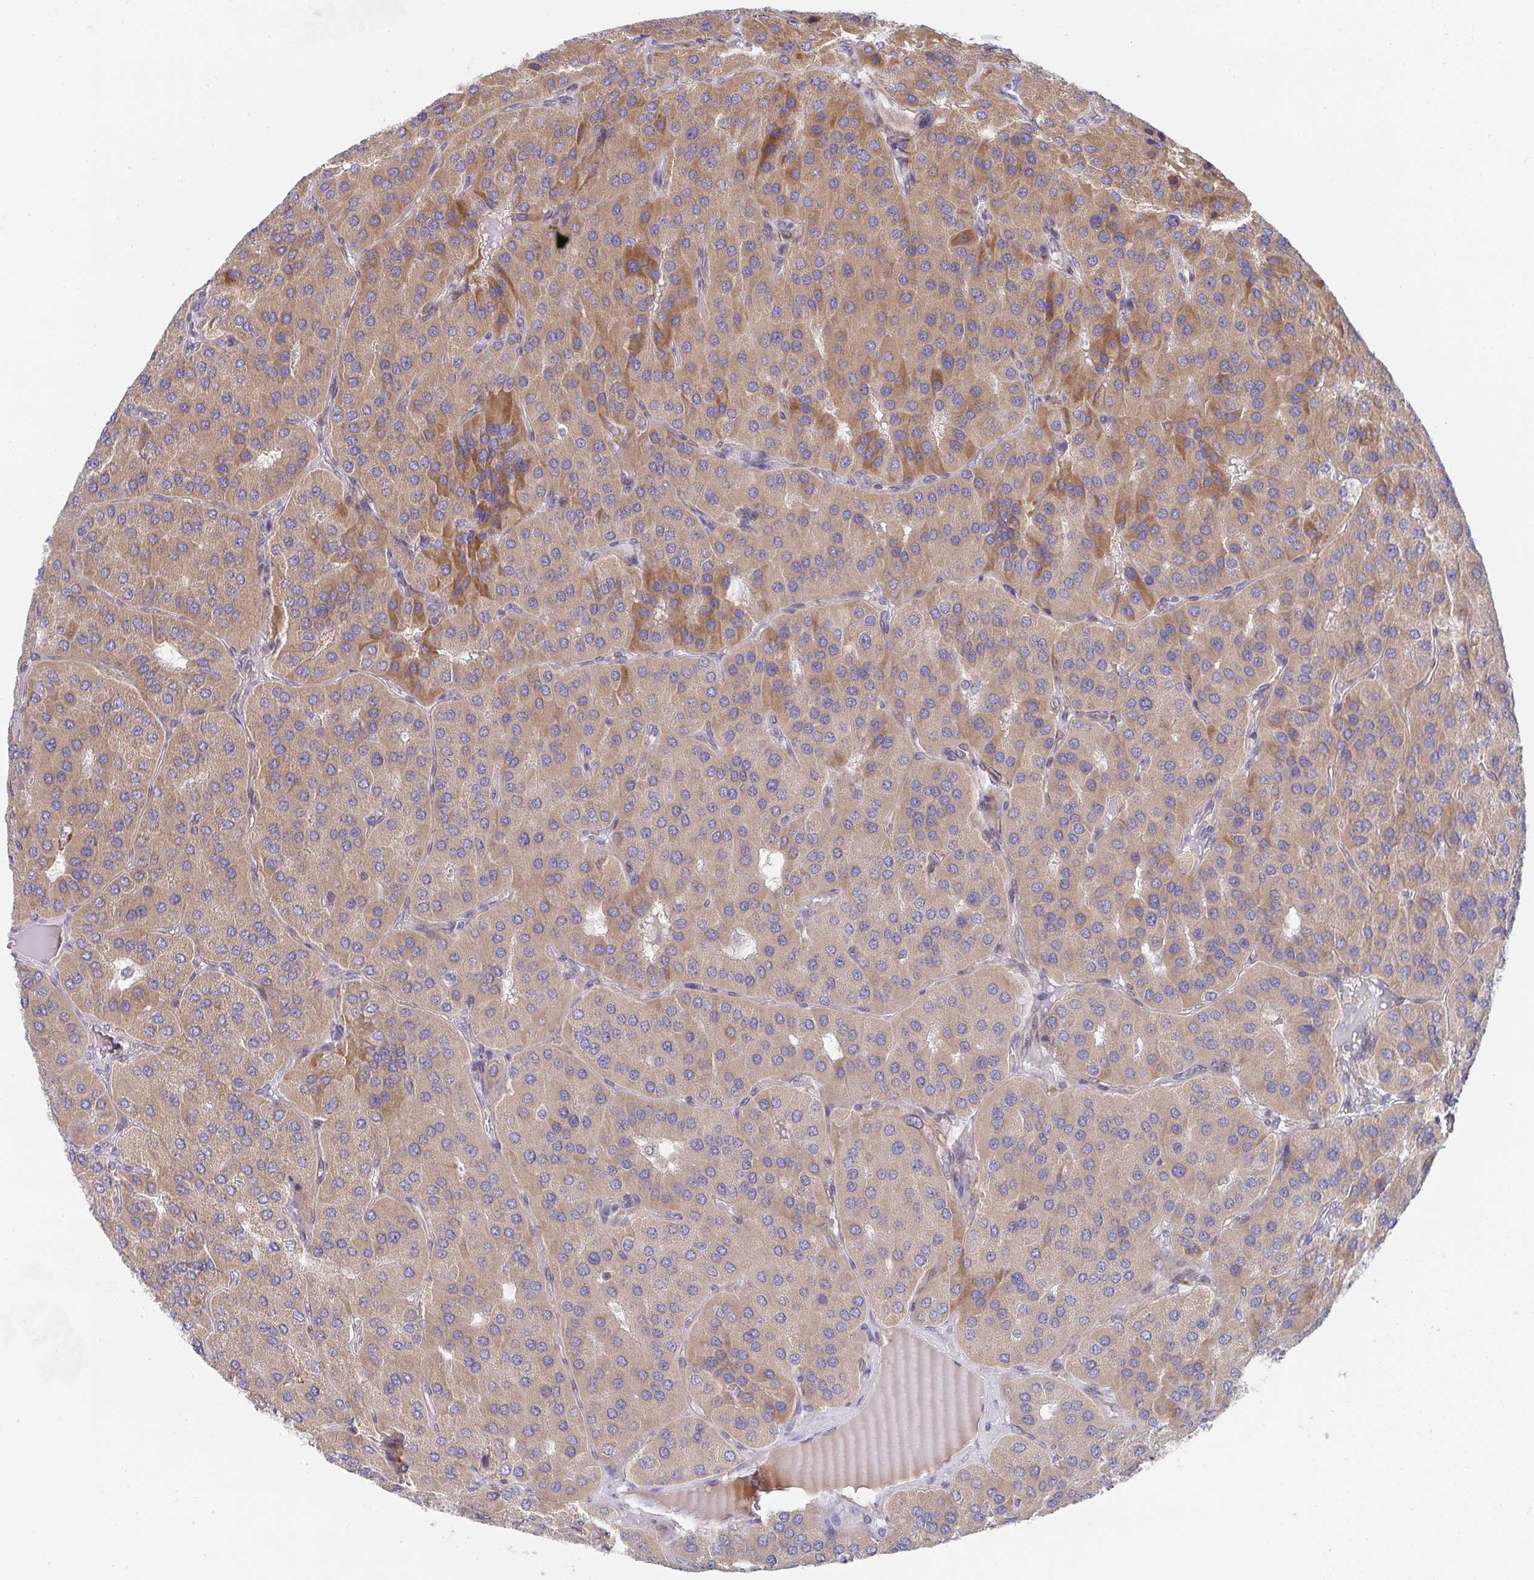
{"staining": {"intensity": "moderate", "quantity": ">75%", "location": "cytoplasmic/membranous"}, "tissue": "parathyroid gland", "cell_type": "Glandular cells", "image_type": "normal", "snomed": [{"axis": "morphology", "description": "Normal tissue, NOS"}, {"axis": "morphology", "description": "Adenoma, NOS"}, {"axis": "topography", "description": "Parathyroid gland"}], "caption": "High-power microscopy captured an immunohistochemistry photomicrograph of normal parathyroid gland, revealing moderate cytoplasmic/membranous staining in about >75% of glandular cells.", "gene": "EIF1AD", "patient": {"sex": "female", "age": 86}}